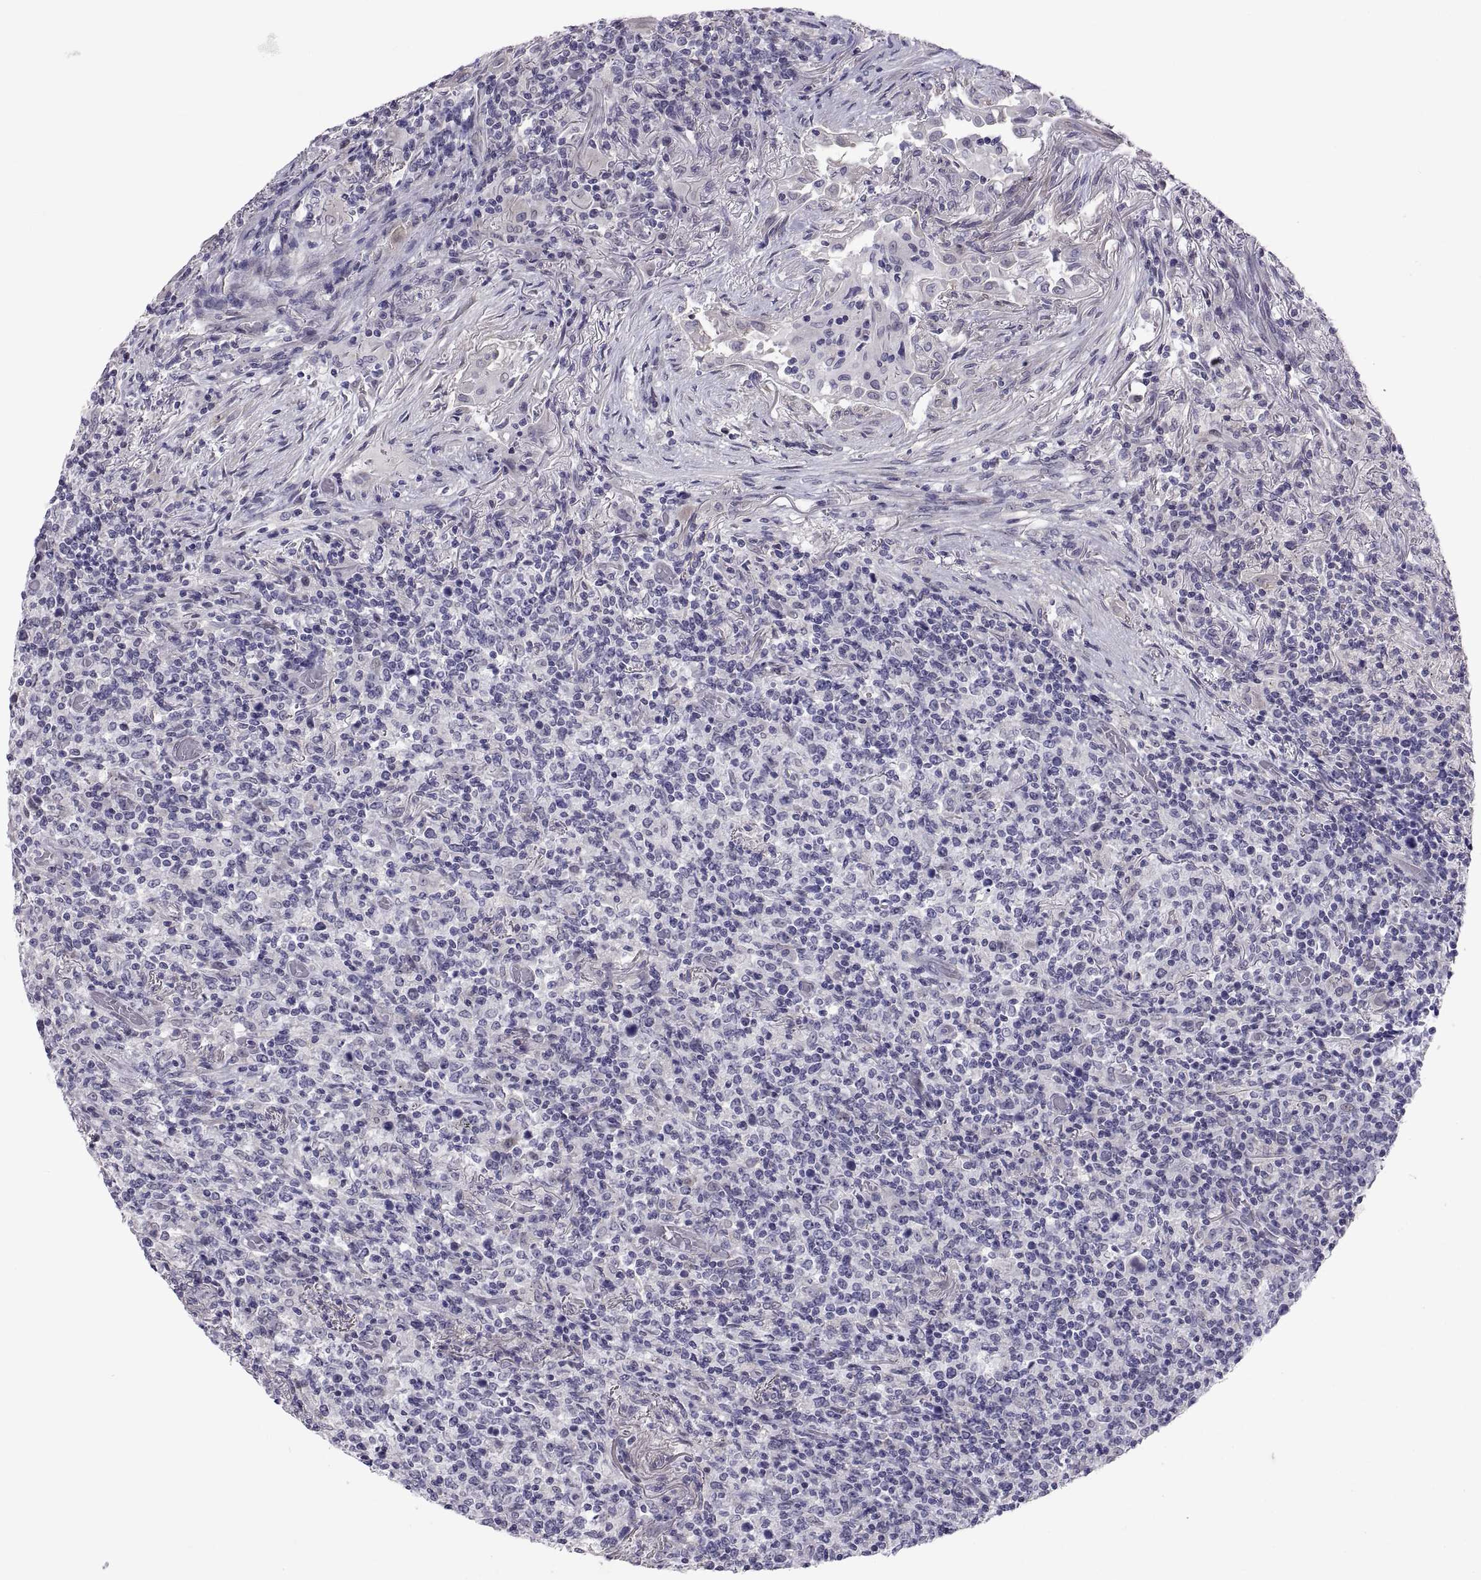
{"staining": {"intensity": "negative", "quantity": "none", "location": "none"}, "tissue": "lymphoma", "cell_type": "Tumor cells", "image_type": "cancer", "snomed": [{"axis": "morphology", "description": "Malignant lymphoma, non-Hodgkin's type, High grade"}, {"axis": "topography", "description": "Lung"}], "caption": "Protein analysis of high-grade malignant lymphoma, non-Hodgkin's type reveals no significant positivity in tumor cells.", "gene": "FAM170A", "patient": {"sex": "male", "age": 79}}